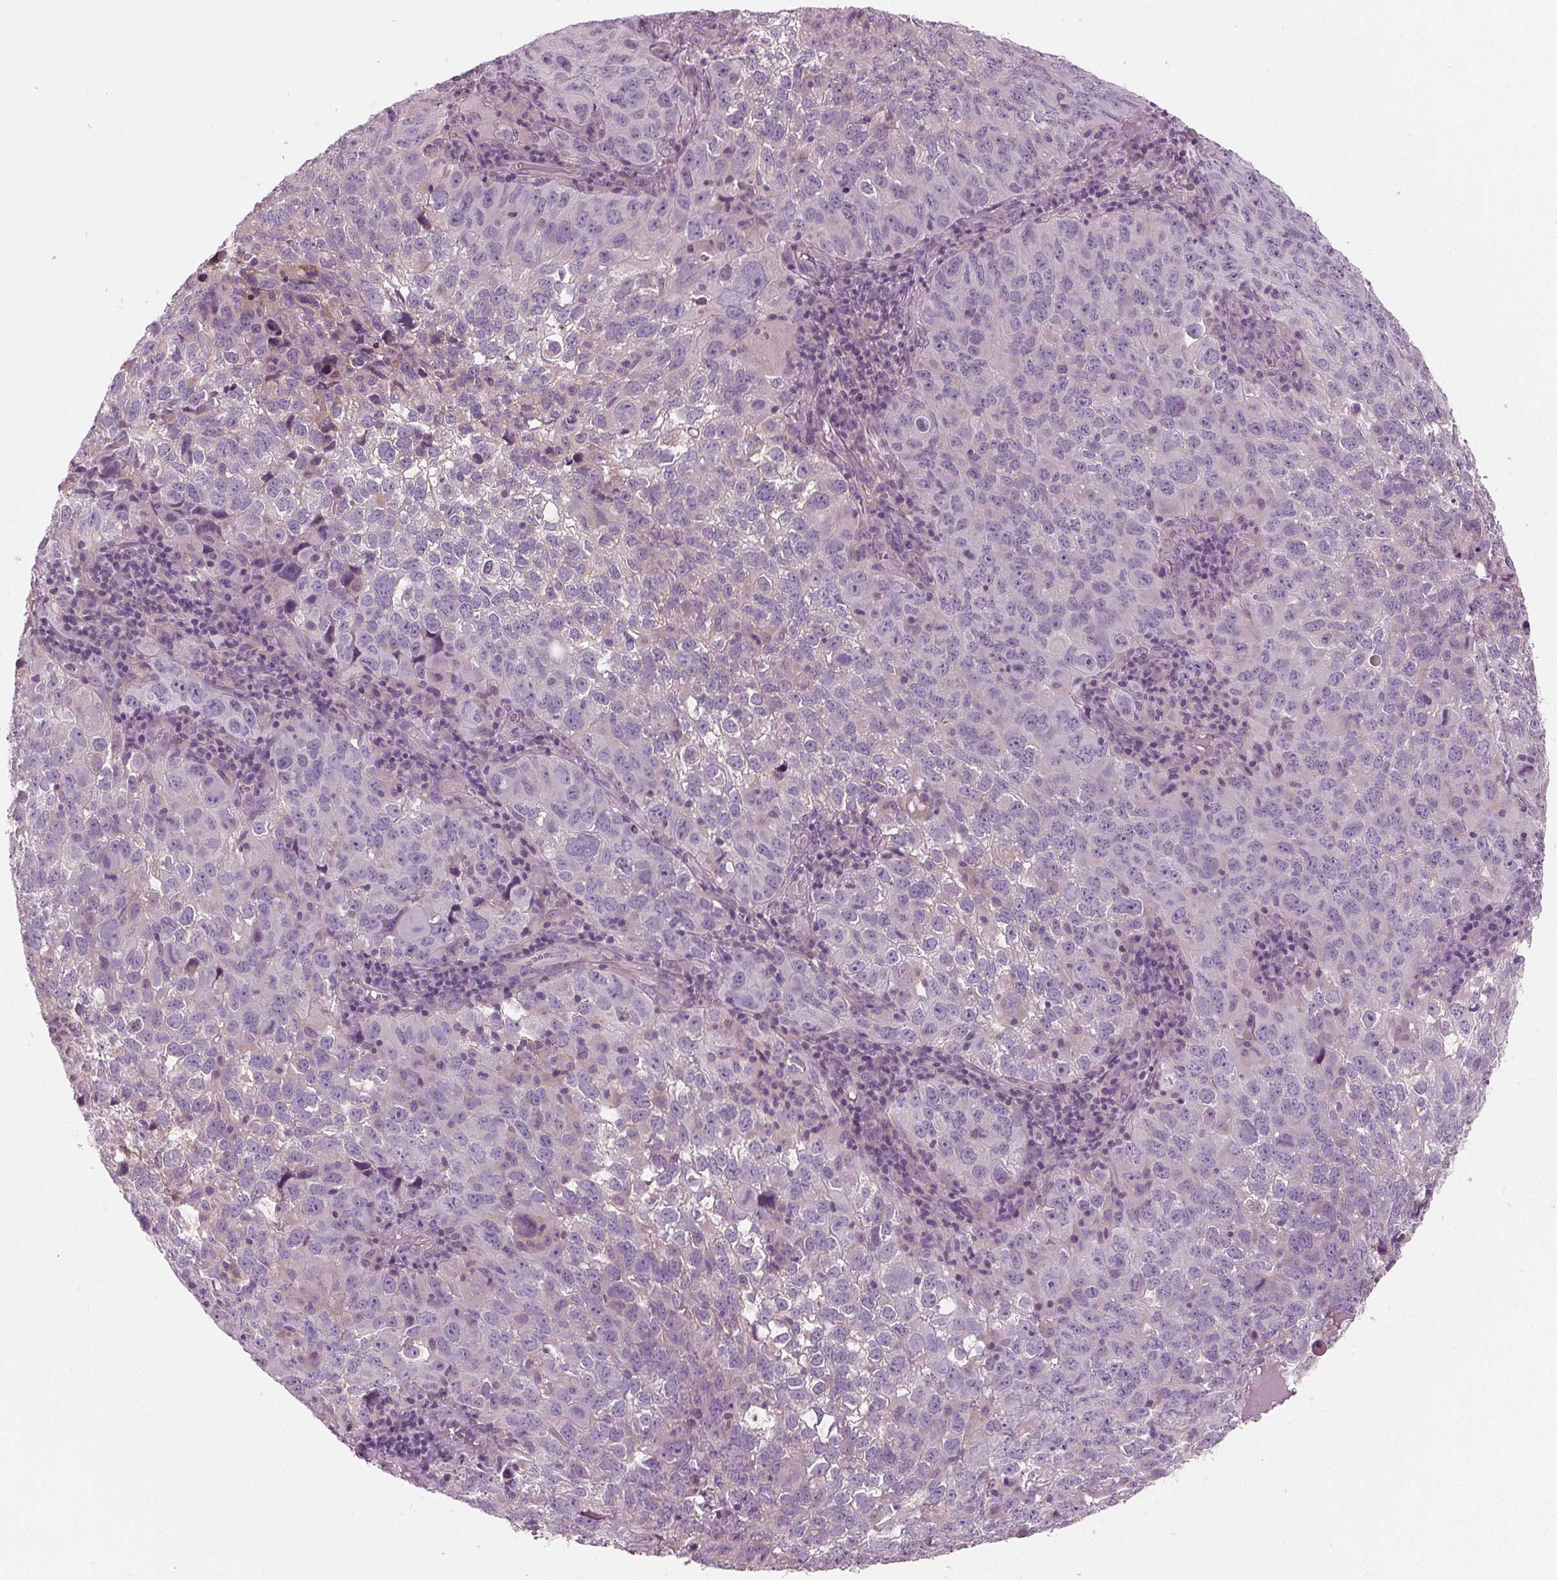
{"staining": {"intensity": "negative", "quantity": "none", "location": "none"}, "tissue": "cervical cancer", "cell_type": "Tumor cells", "image_type": "cancer", "snomed": [{"axis": "morphology", "description": "Squamous cell carcinoma, NOS"}, {"axis": "topography", "description": "Cervix"}], "caption": "IHC histopathology image of neoplastic tissue: human cervical cancer (squamous cell carcinoma) stained with DAB reveals no significant protein expression in tumor cells.", "gene": "LHFPL7", "patient": {"sex": "female", "age": 55}}